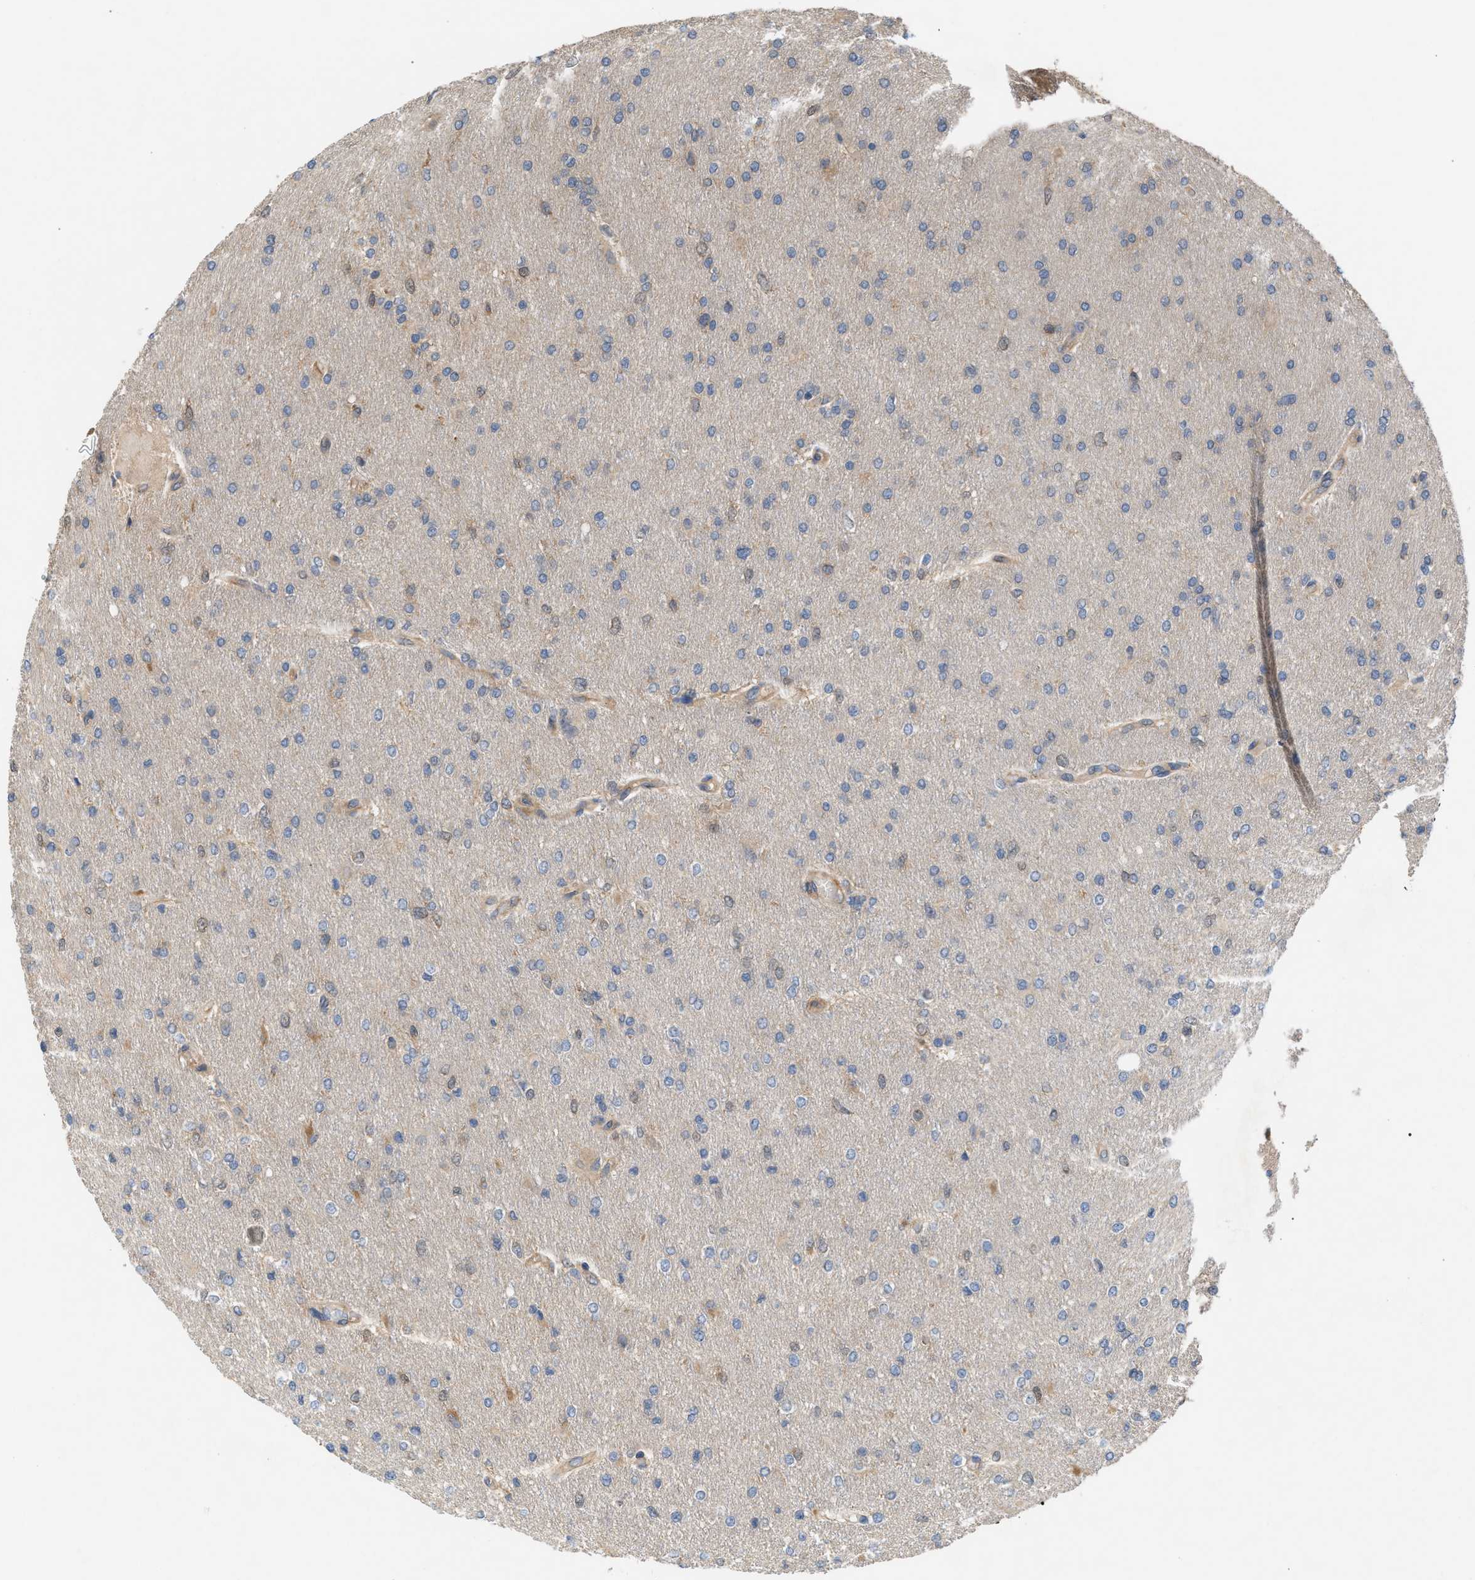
{"staining": {"intensity": "negative", "quantity": "none", "location": "none"}, "tissue": "glioma", "cell_type": "Tumor cells", "image_type": "cancer", "snomed": [{"axis": "morphology", "description": "Glioma, malignant, High grade"}, {"axis": "topography", "description": "Cerebral cortex"}], "caption": "Immunohistochemical staining of human malignant high-grade glioma shows no significant staining in tumor cells.", "gene": "GLOD4", "patient": {"sex": "female", "age": 36}}